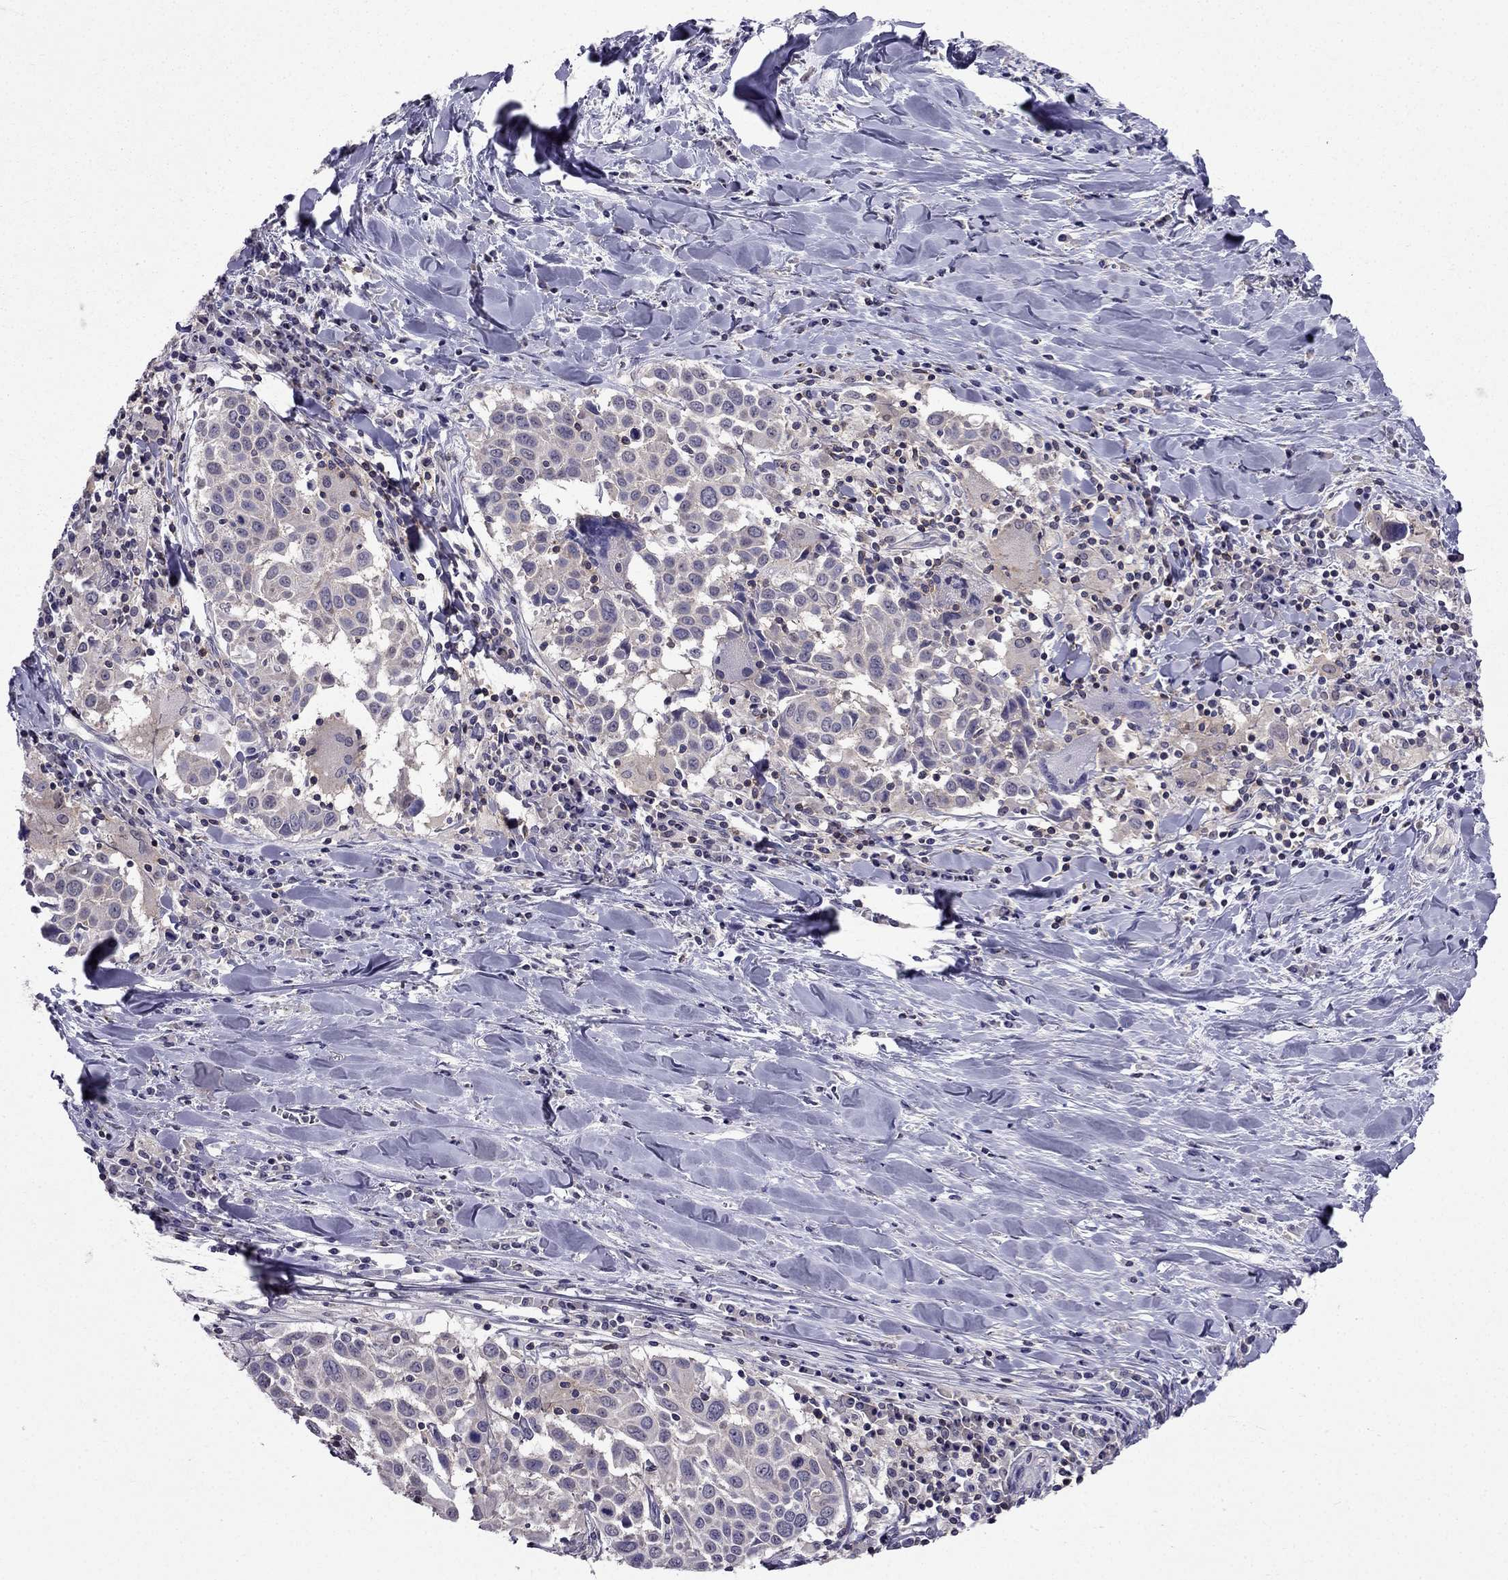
{"staining": {"intensity": "negative", "quantity": "none", "location": "none"}, "tissue": "lung cancer", "cell_type": "Tumor cells", "image_type": "cancer", "snomed": [{"axis": "morphology", "description": "Squamous cell carcinoma, NOS"}, {"axis": "topography", "description": "Lung"}], "caption": "Tumor cells are negative for protein expression in human lung cancer.", "gene": "AAK1", "patient": {"sex": "male", "age": 57}}